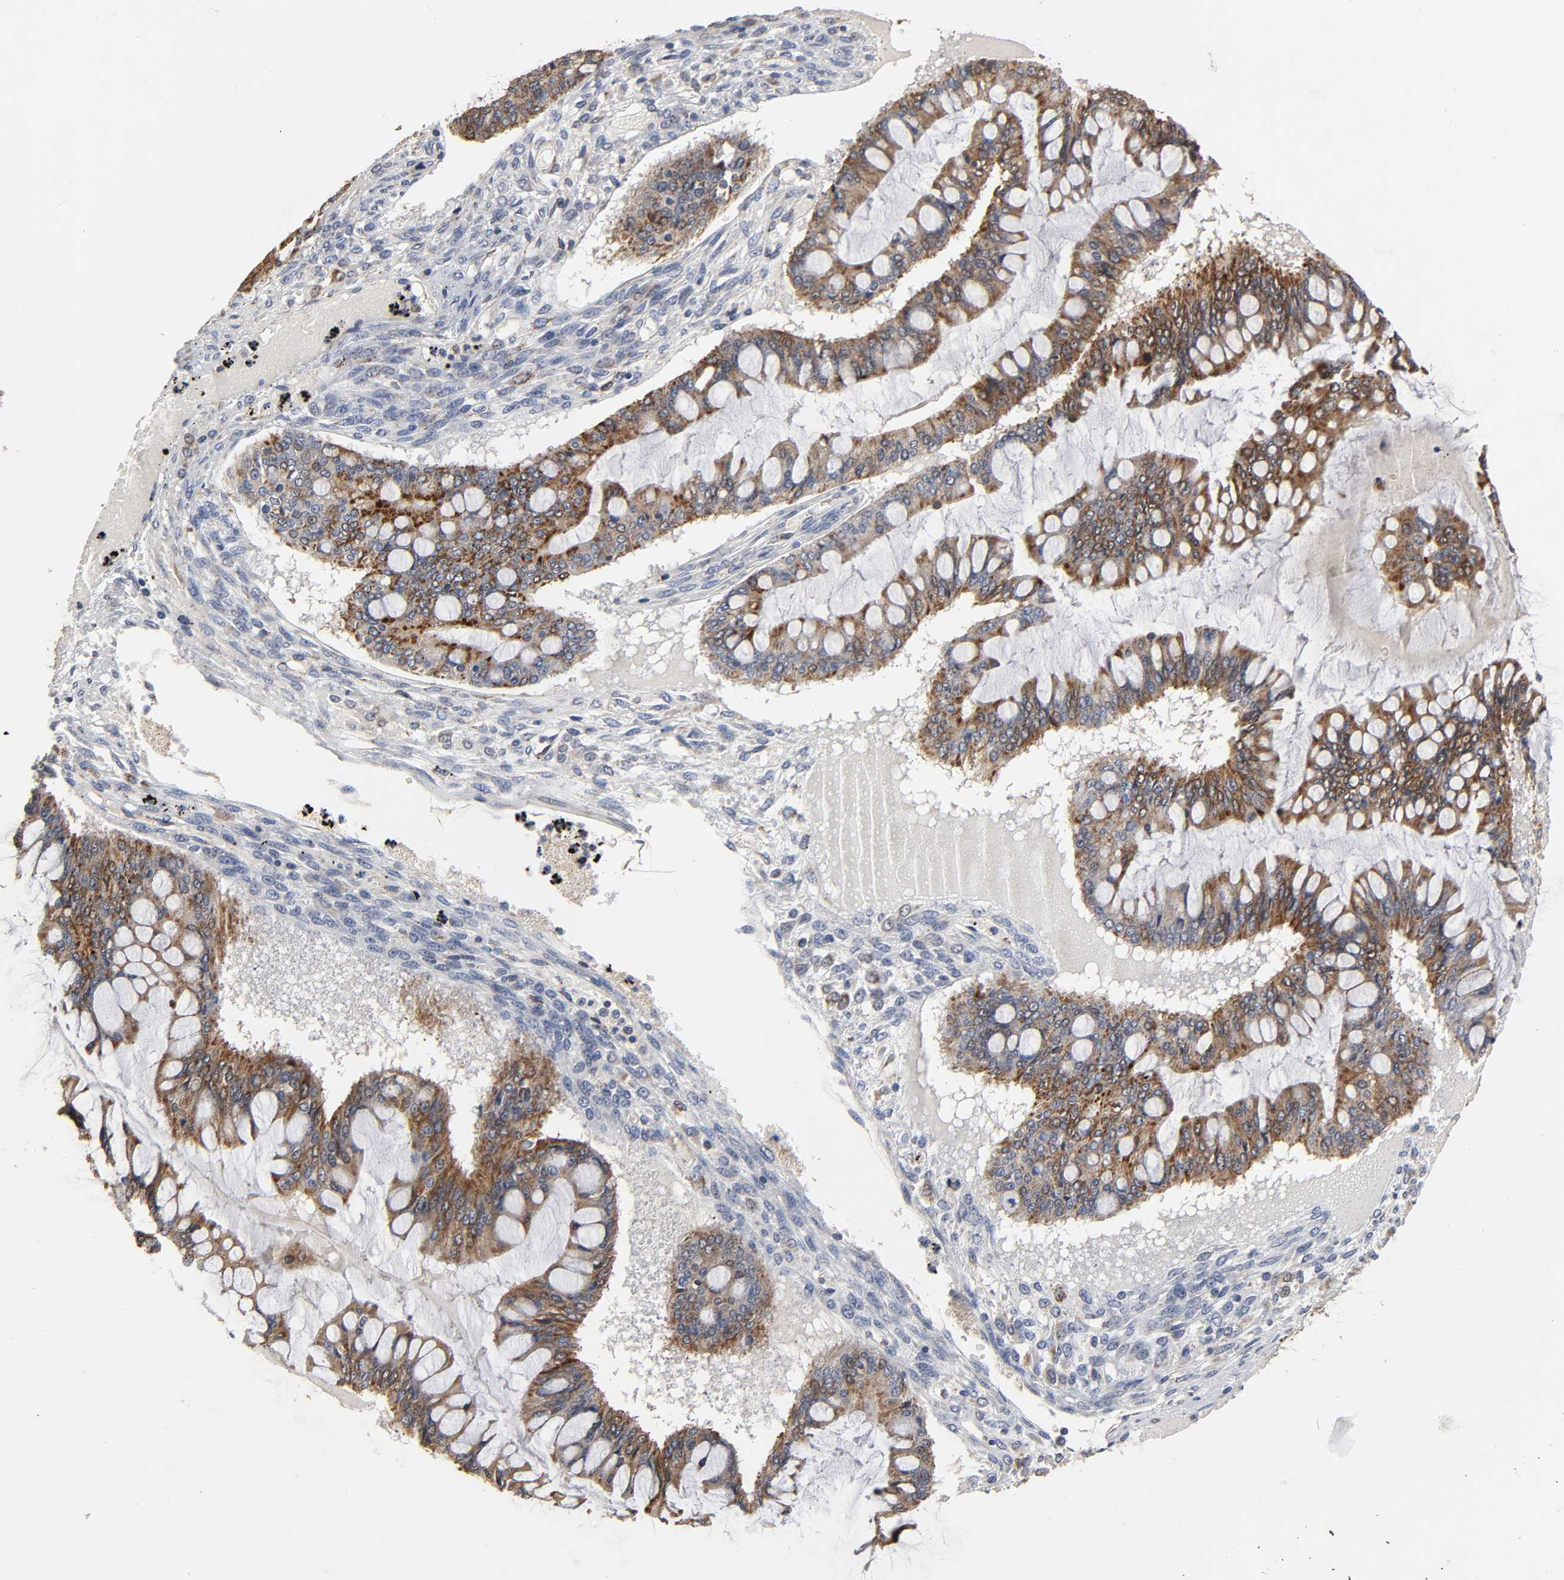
{"staining": {"intensity": "moderate", "quantity": ">75%", "location": "cytoplasmic/membranous"}, "tissue": "ovarian cancer", "cell_type": "Tumor cells", "image_type": "cancer", "snomed": [{"axis": "morphology", "description": "Cystadenocarcinoma, mucinous, NOS"}, {"axis": "topography", "description": "Ovary"}], "caption": "Immunohistochemical staining of ovarian cancer demonstrates medium levels of moderate cytoplasmic/membranous positivity in approximately >75% of tumor cells.", "gene": "COX6B1", "patient": {"sex": "female", "age": 73}}